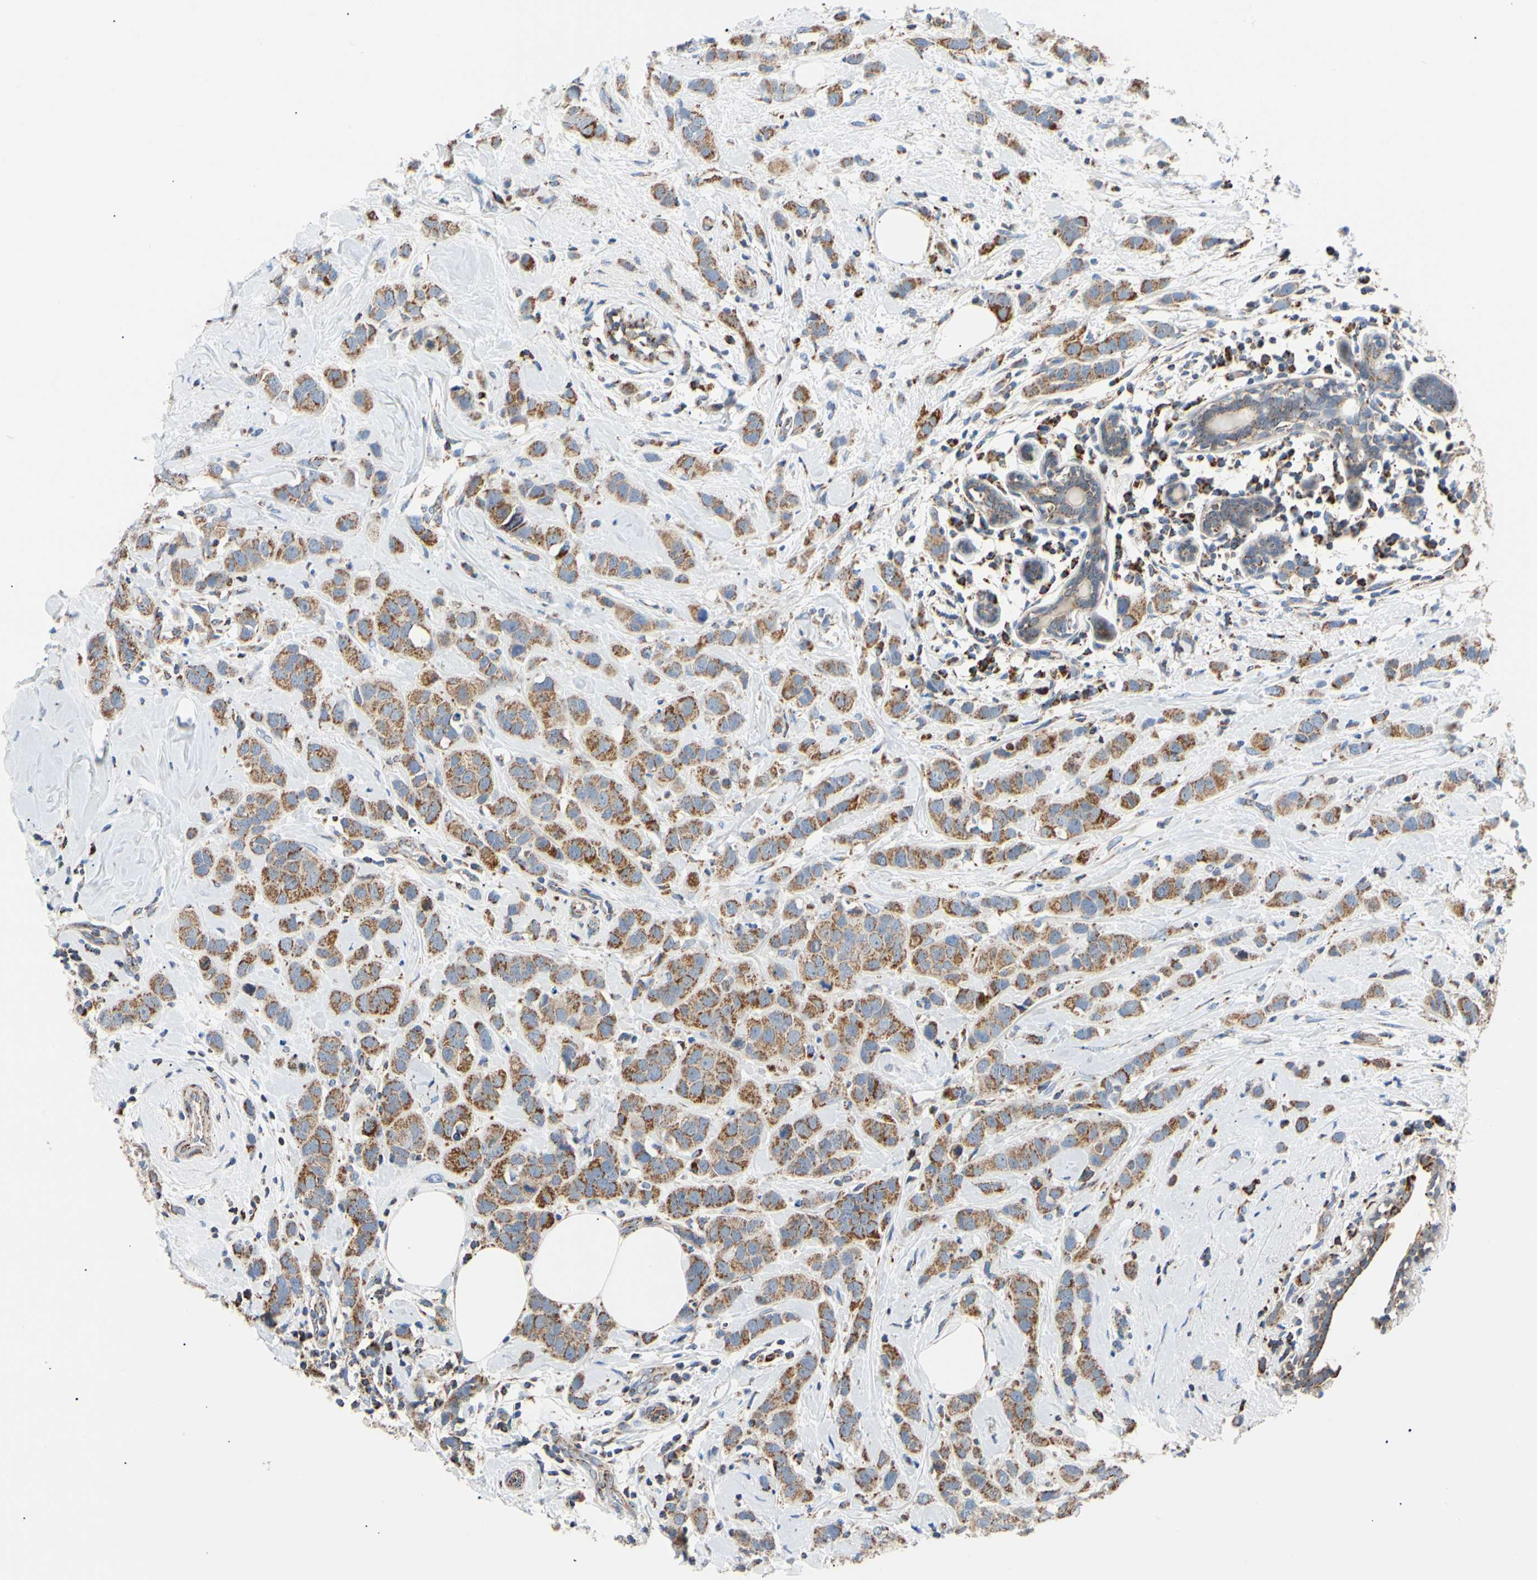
{"staining": {"intensity": "moderate", "quantity": ">75%", "location": "cytoplasmic/membranous"}, "tissue": "breast cancer", "cell_type": "Tumor cells", "image_type": "cancer", "snomed": [{"axis": "morphology", "description": "Normal tissue, NOS"}, {"axis": "morphology", "description": "Duct carcinoma"}, {"axis": "topography", "description": "Breast"}], "caption": "DAB (3,3'-diaminobenzidine) immunohistochemical staining of breast cancer displays moderate cytoplasmic/membranous protein positivity in about >75% of tumor cells. Using DAB (brown) and hematoxylin (blue) stains, captured at high magnification using brightfield microscopy.", "gene": "ACAT1", "patient": {"sex": "female", "age": 50}}